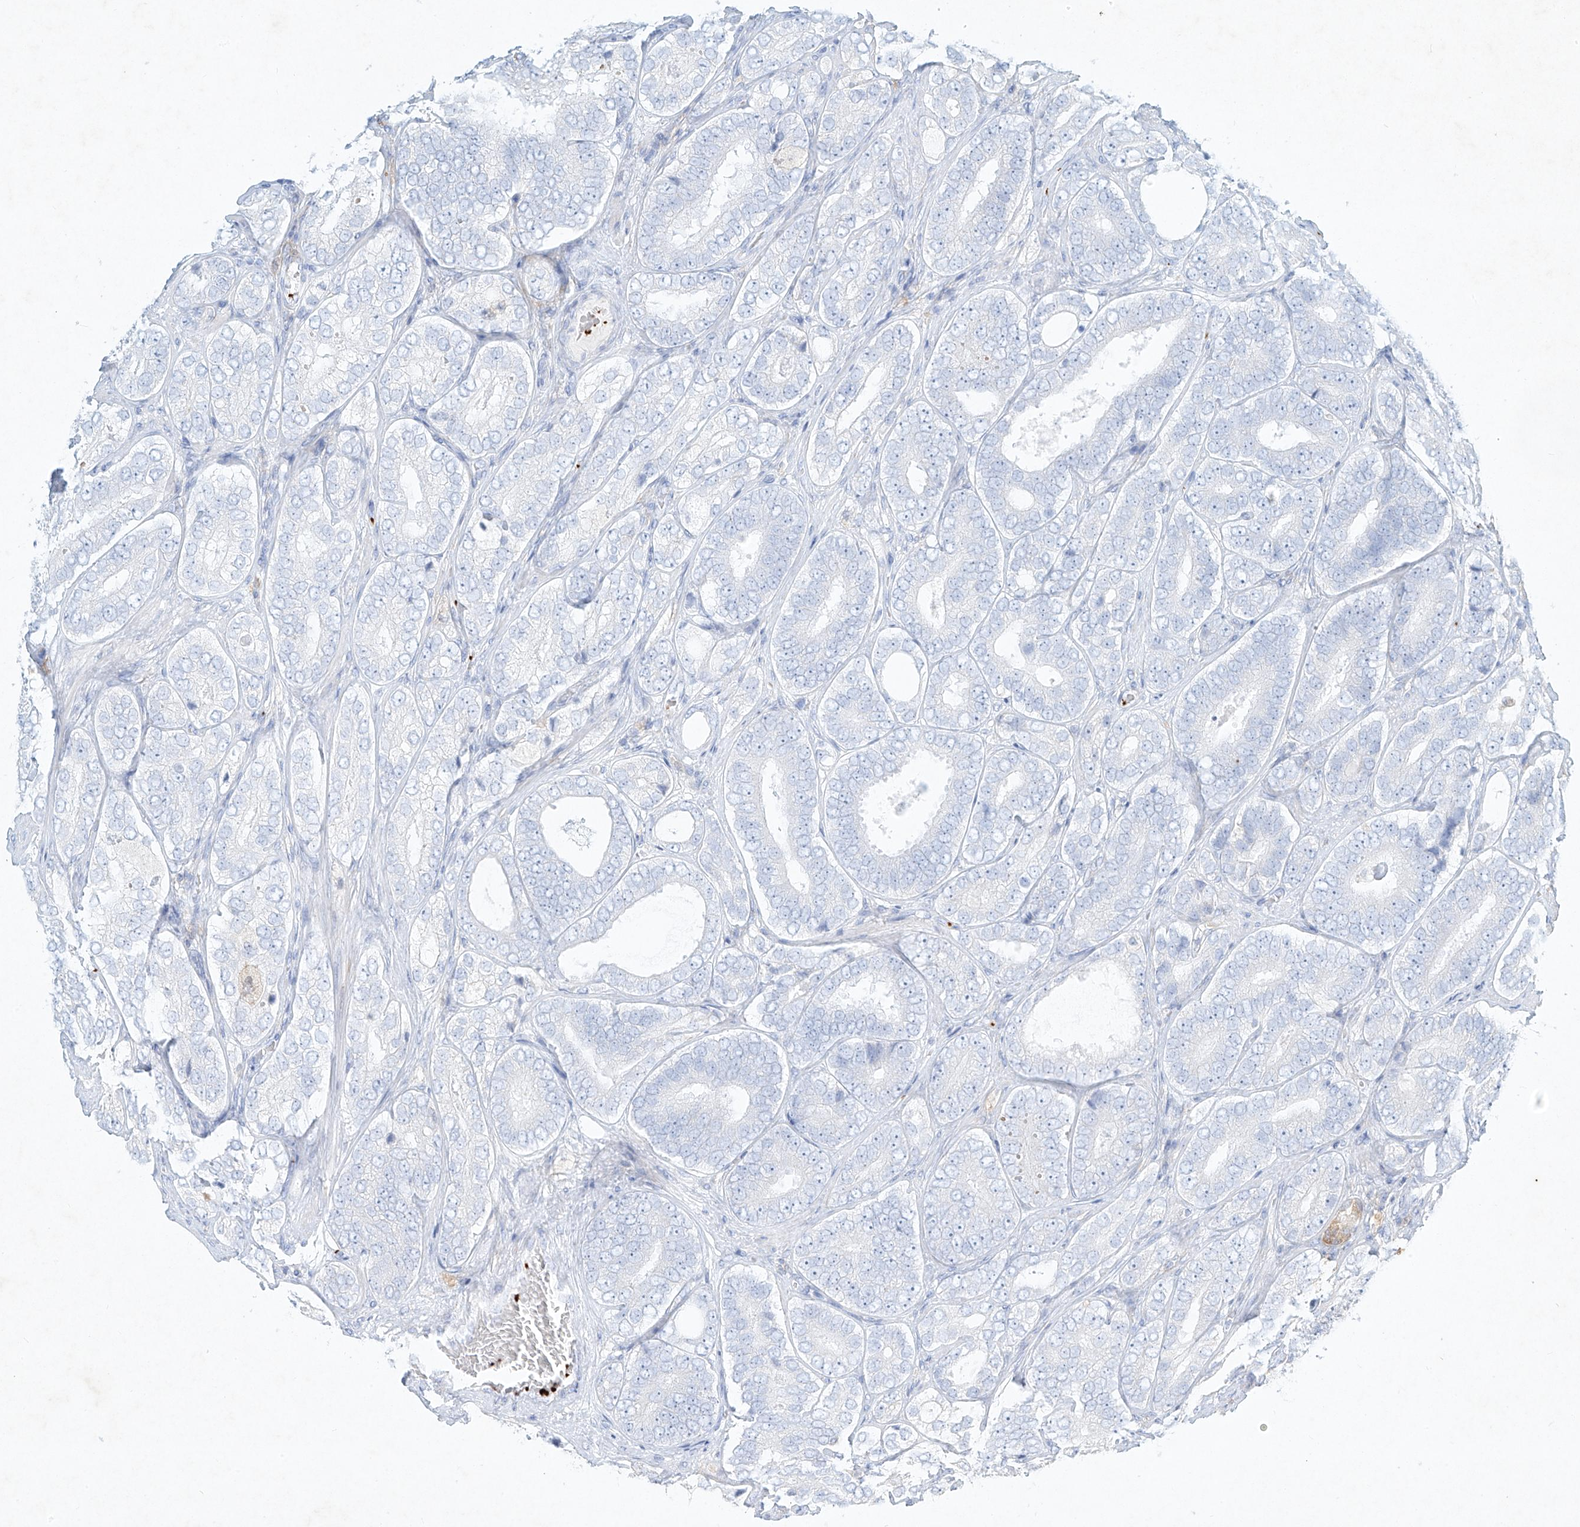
{"staining": {"intensity": "negative", "quantity": "none", "location": "none"}, "tissue": "prostate cancer", "cell_type": "Tumor cells", "image_type": "cancer", "snomed": [{"axis": "morphology", "description": "Adenocarcinoma, High grade"}, {"axis": "topography", "description": "Prostate"}], "caption": "Protein analysis of prostate cancer (adenocarcinoma (high-grade)) reveals no significant positivity in tumor cells. (IHC, brightfield microscopy, high magnification).", "gene": "PLEK", "patient": {"sex": "male", "age": 56}}